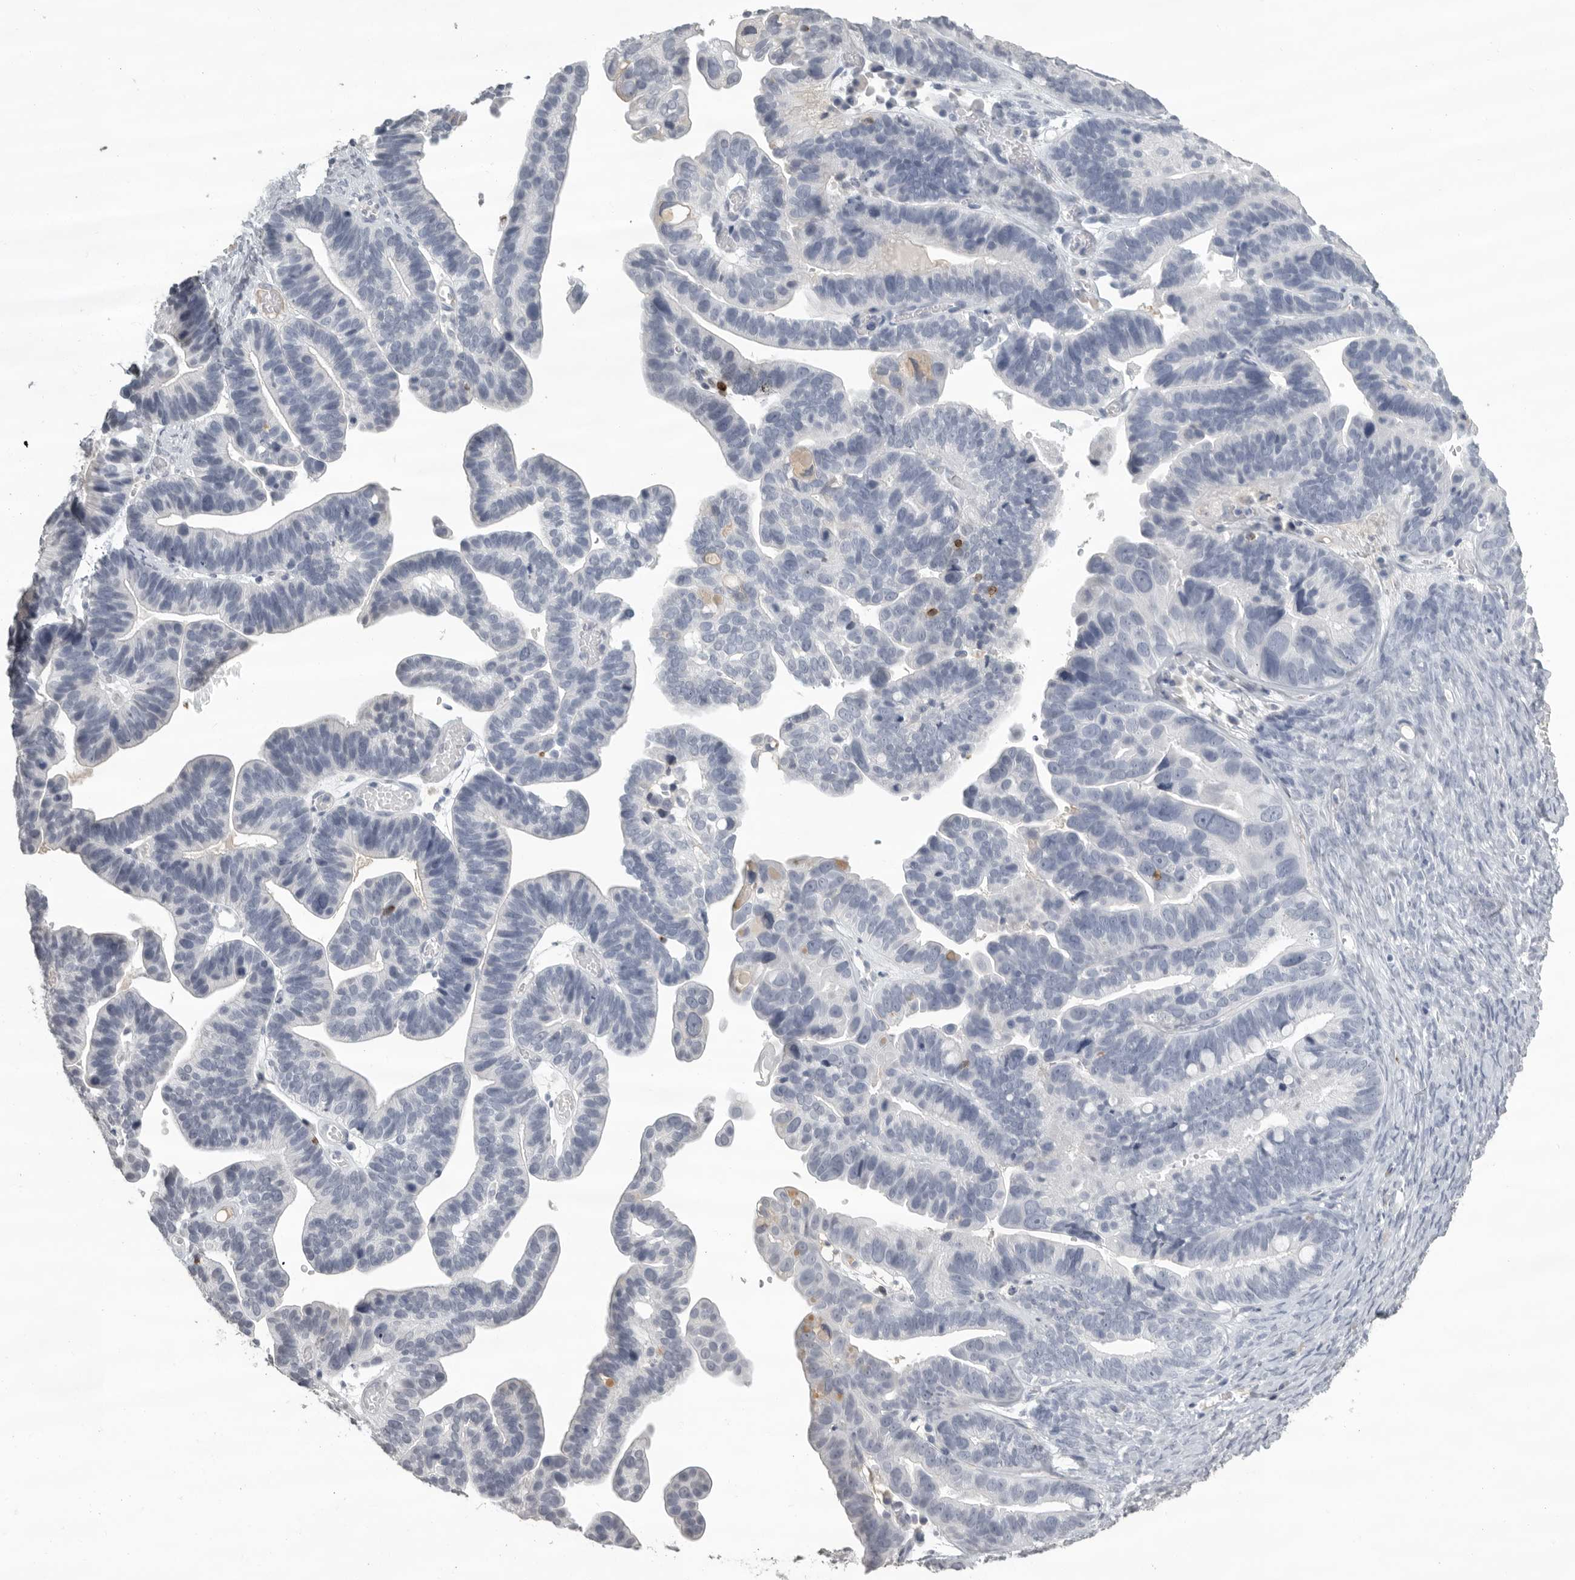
{"staining": {"intensity": "negative", "quantity": "none", "location": "none"}, "tissue": "ovarian cancer", "cell_type": "Tumor cells", "image_type": "cancer", "snomed": [{"axis": "morphology", "description": "Cystadenocarcinoma, serous, NOS"}, {"axis": "topography", "description": "Ovary"}], "caption": "A photomicrograph of ovarian serous cystadenocarcinoma stained for a protein demonstrates no brown staining in tumor cells.", "gene": "GNLY", "patient": {"sex": "female", "age": 56}}